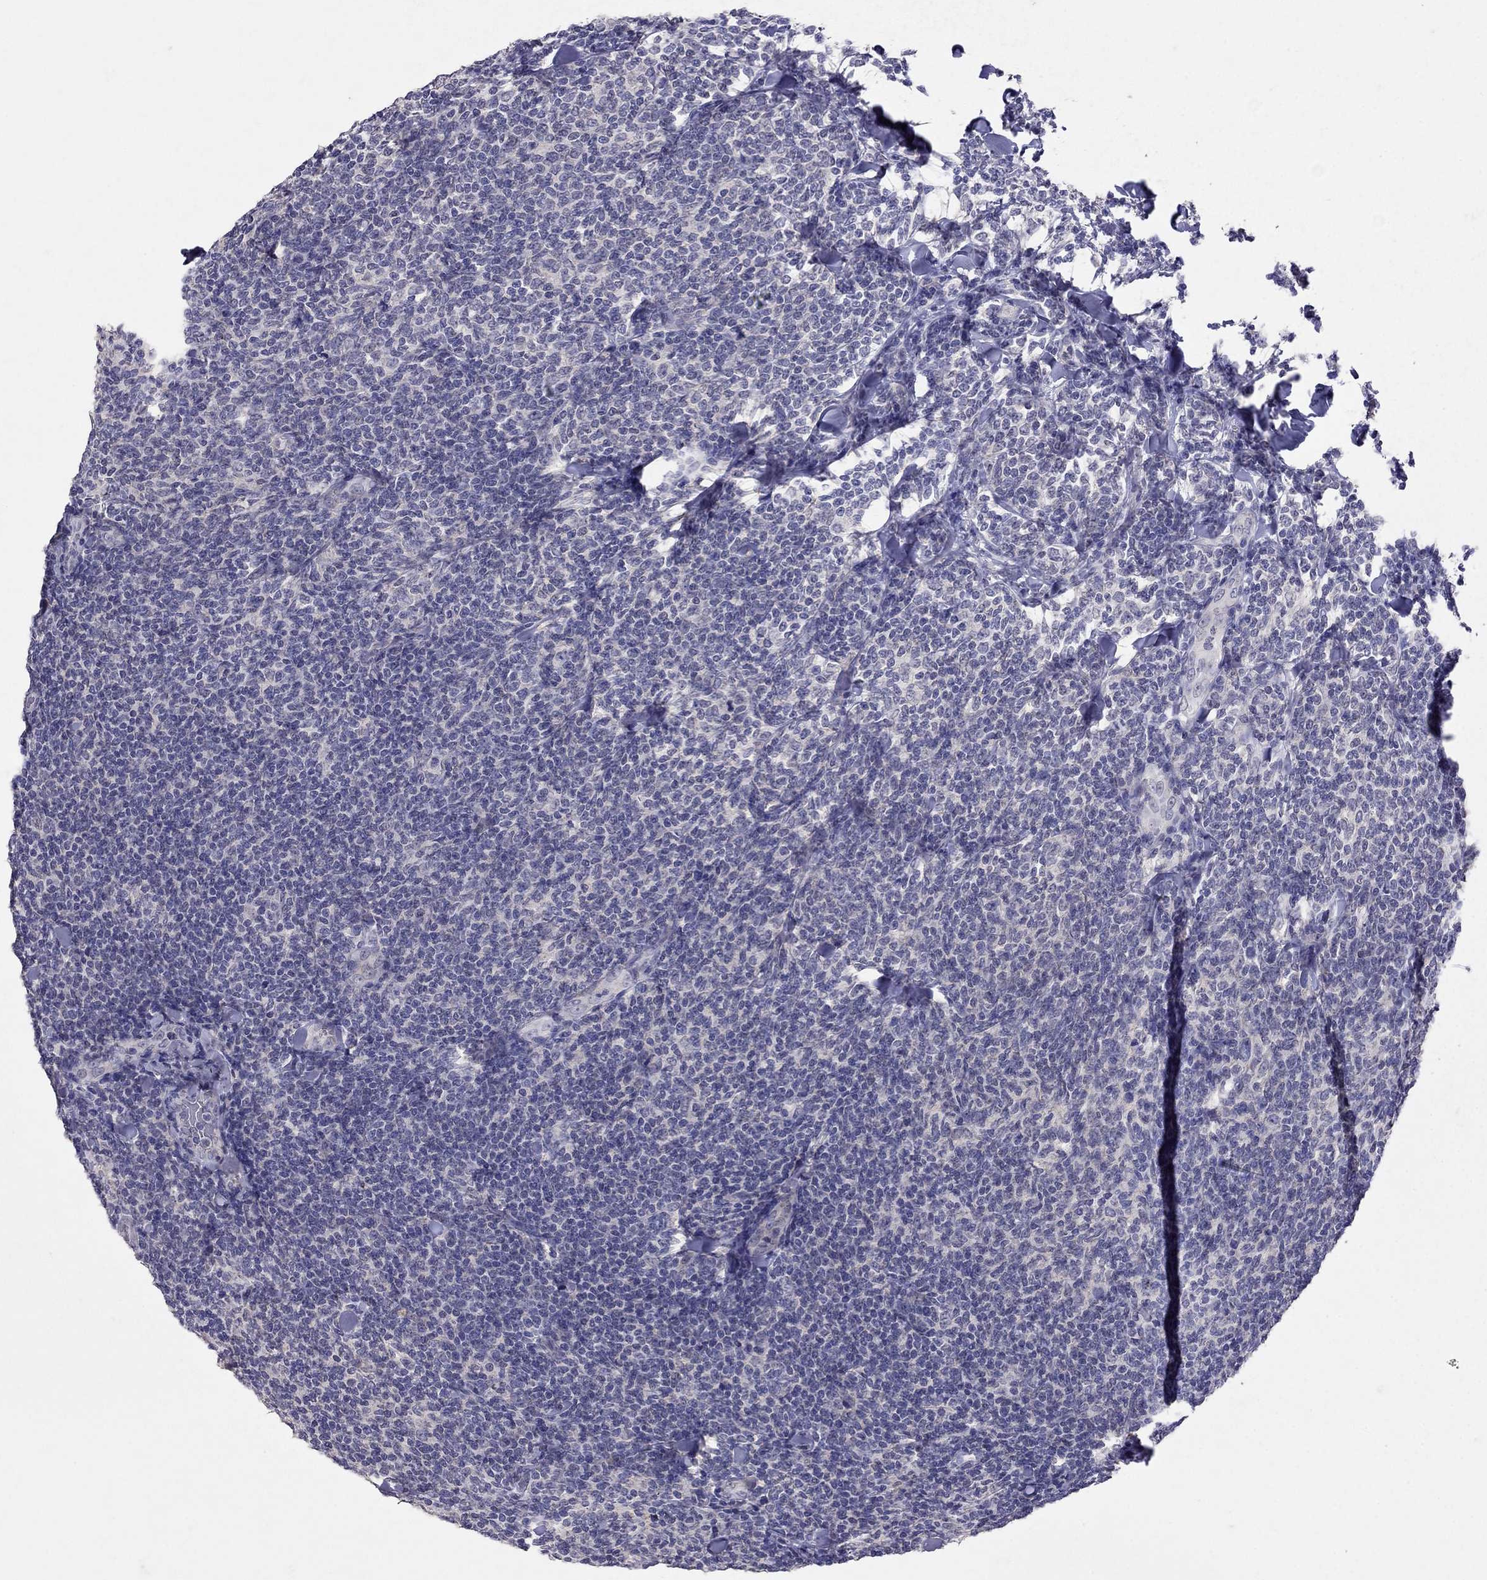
{"staining": {"intensity": "negative", "quantity": "none", "location": "none"}, "tissue": "lymphoma", "cell_type": "Tumor cells", "image_type": "cancer", "snomed": [{"axis": "morphology", "description": "Malignant lymphoma, non-Hodgkin's type, Low grade"}, {"axis": "topography", "description": "Lymph node"}], "caption": "Tumor cells show no significant staining in malignant lymphoma, non-Hodgkin's type (low-grade).", "gene": "FST", "patient": {"sex": "female", "age": 56}}